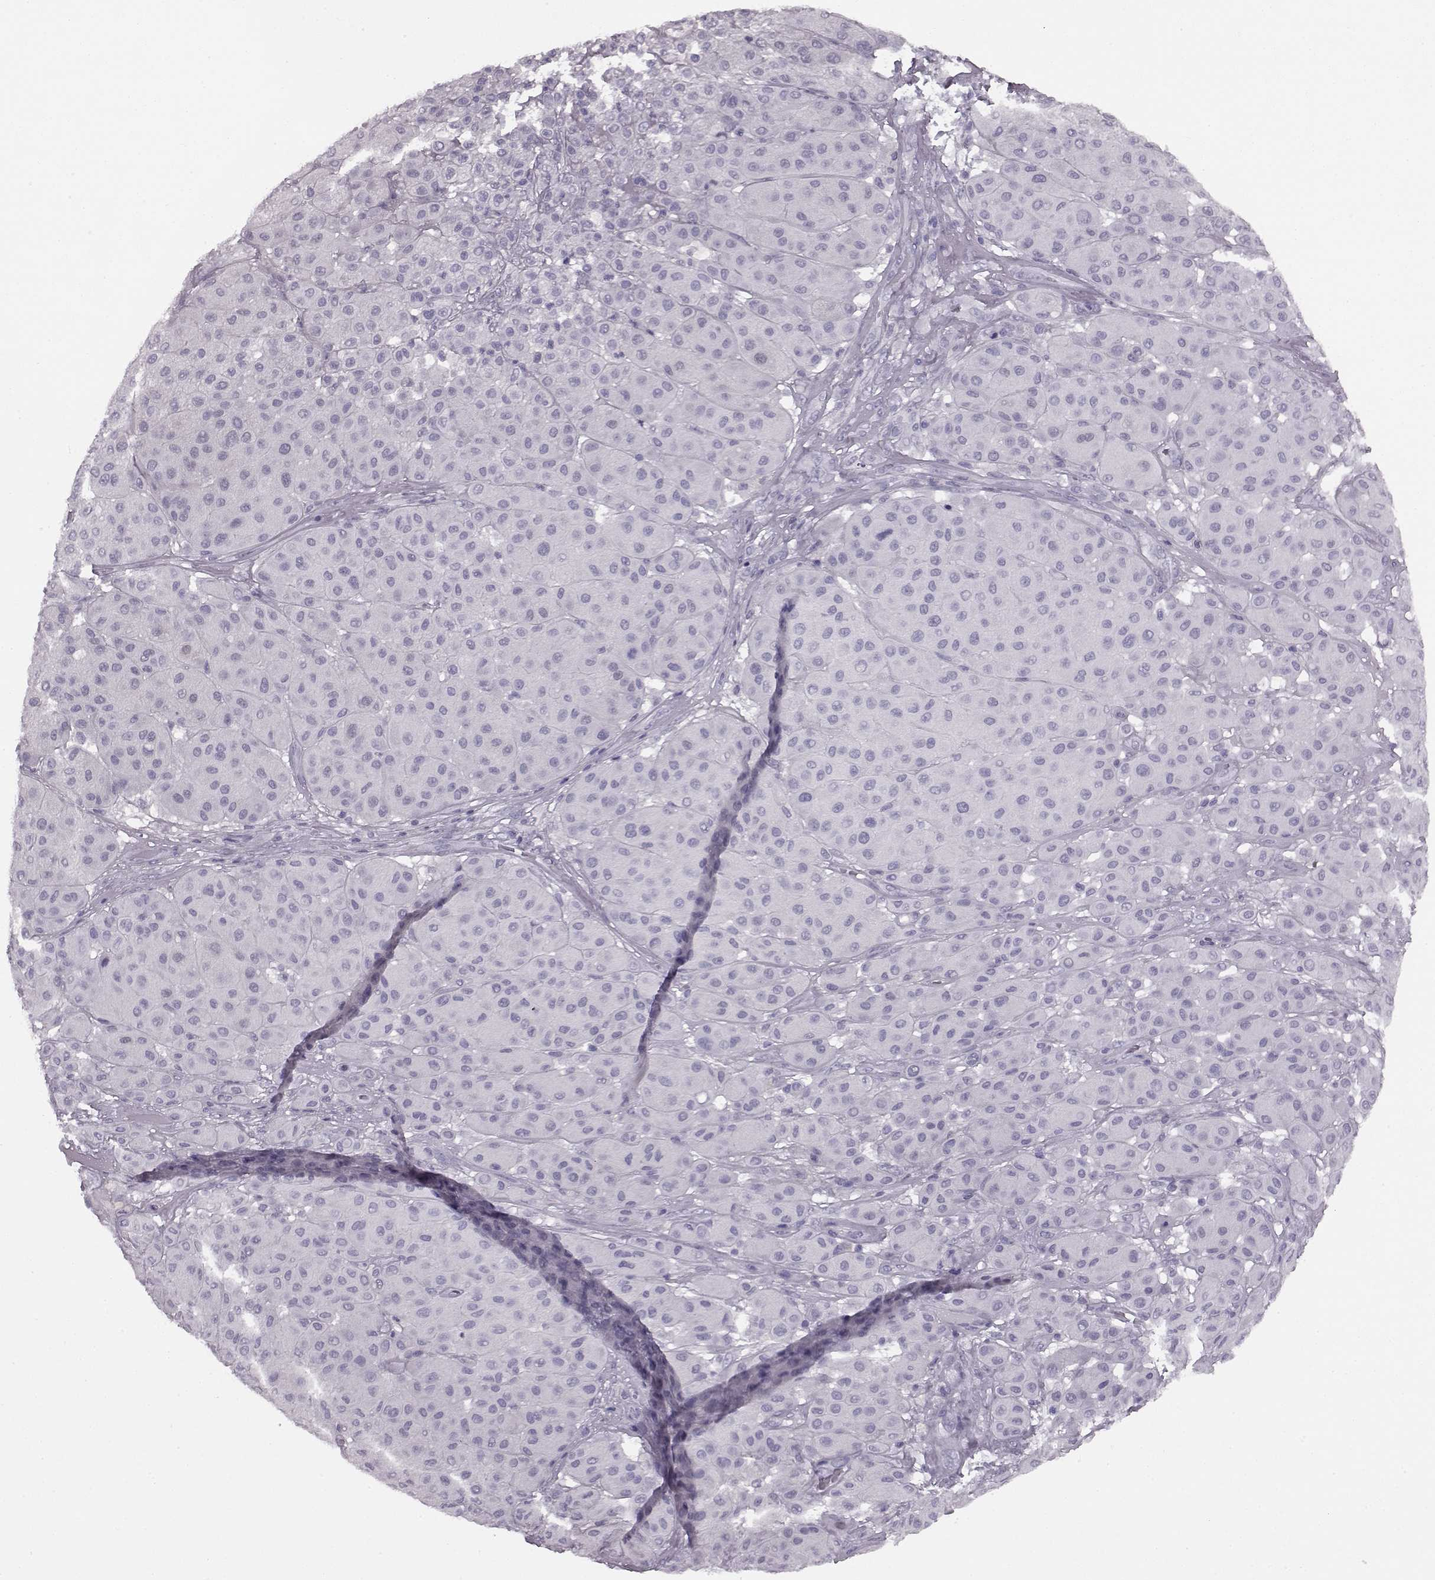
{"staining": {"intensity": "negative", "quantity": "none", "location": "none"}, "tissue": "melanoma", "cell_type": "Tumor cells", "image_type": "cancer", "snomed": [{"axis": "morphology", "description": "Malignant melanoma, Metastatic site"}, {"axis": "topography", "description": "Smooth muscle"}], "caption": "DAB (3,3'-diaminobenzidine) immunohistochemical staining of melanoma reveals no significant staining in tumor cells. The staining is performed using DAB brown chromogen with nuclei counter-stained in using hematoxylin.", "gene": "JSRP1", "patient": {"sex": "male", "age": 41}}